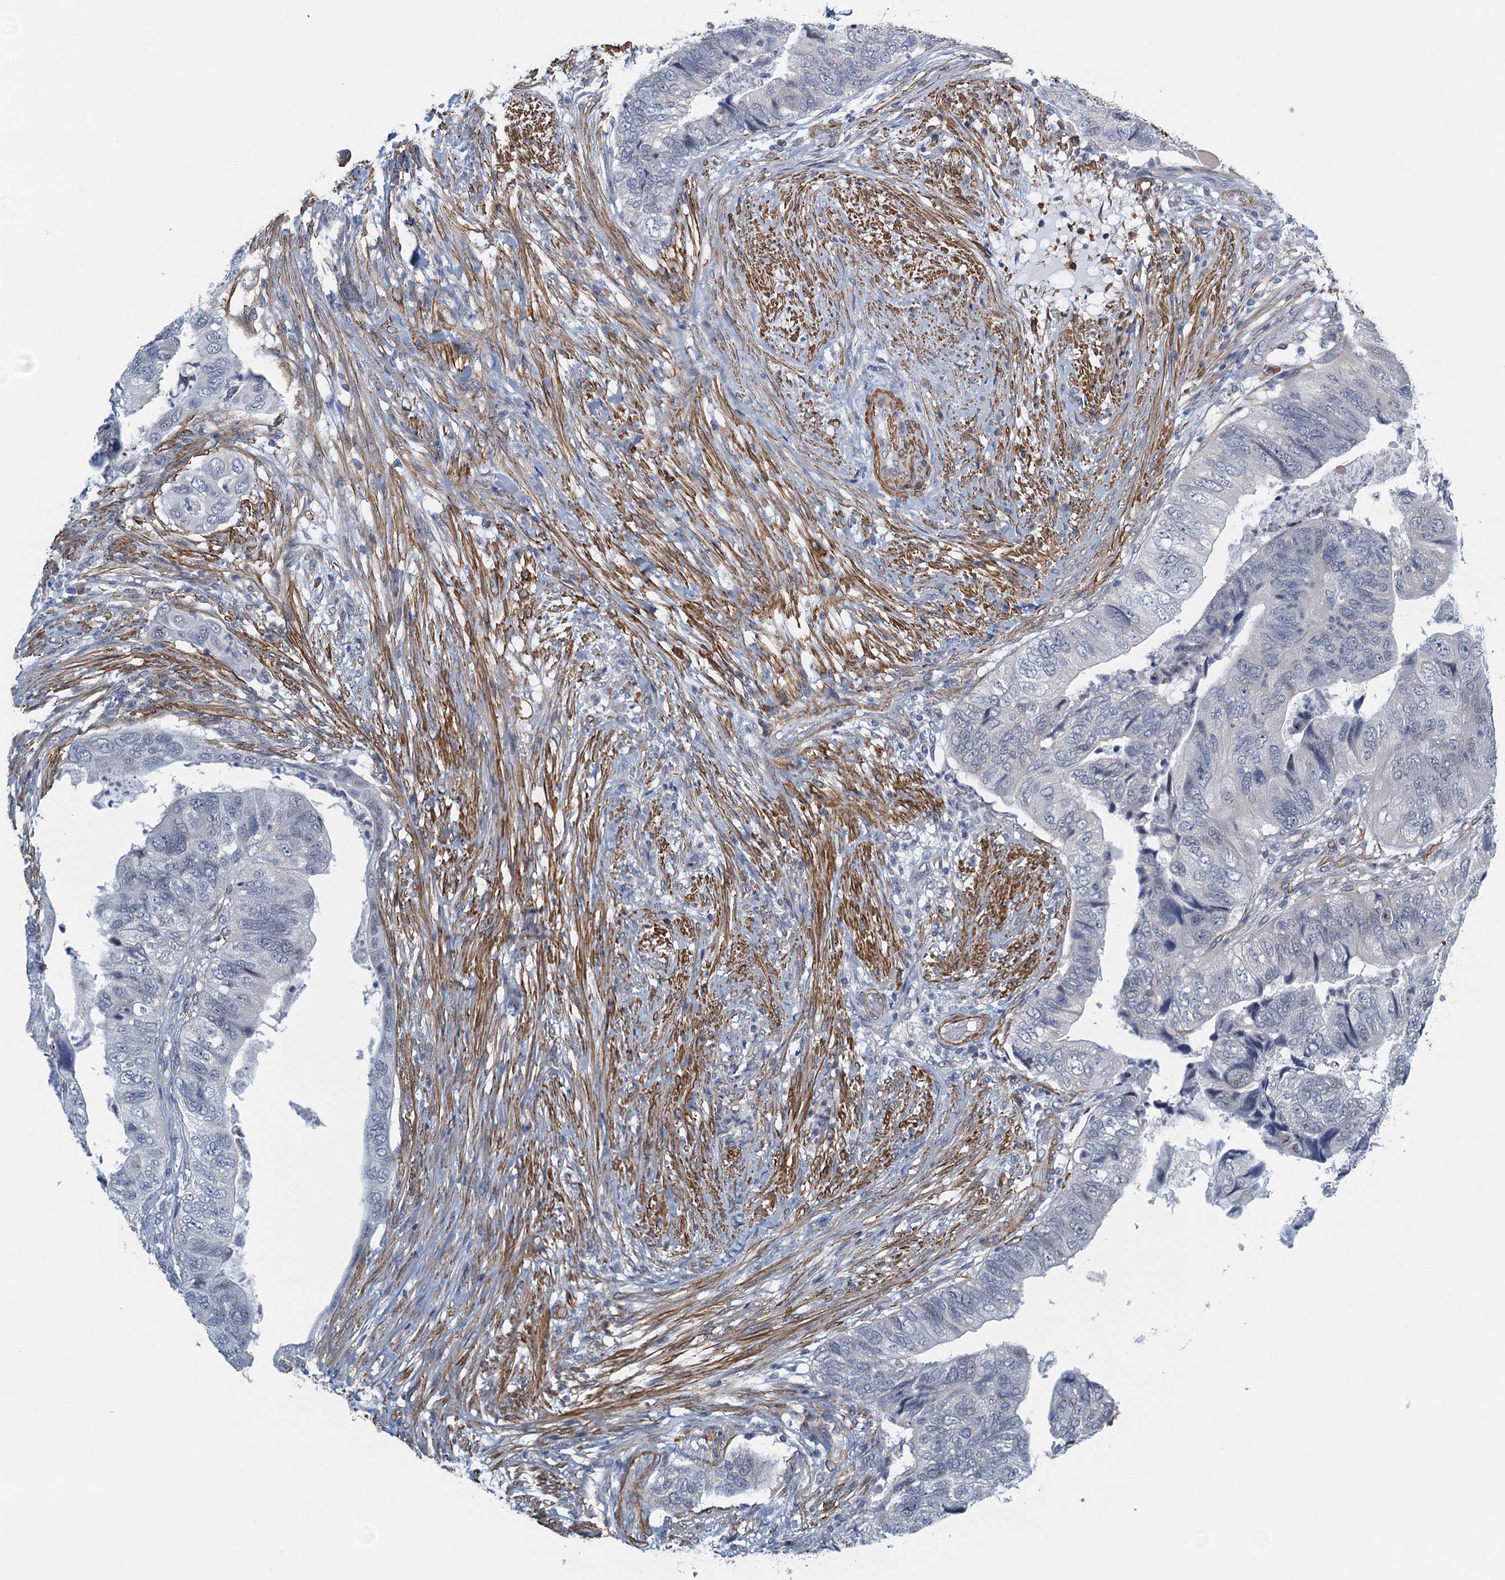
{"staining": {"intensity": "negative", "quantity": "none", "location": "none"}, "tissue": "colorectal cancer", "cell_type": "Tumor cells", "image_type": "cancer", "snomed": [{"axis": "morphology", "description": "Adenocarcinoma, NOS"}, {"axis": "topography", "description": "Rectum"}], "caption": "An immunohistochemistry (IHC) photomicrograph of adenocarcinoma (colorectal) is shown. There is no staining in tumor cells of adenocarcinoma (colorectal).", "gene": "ALG2", "patient": {"sex": "male", "age": 63}}